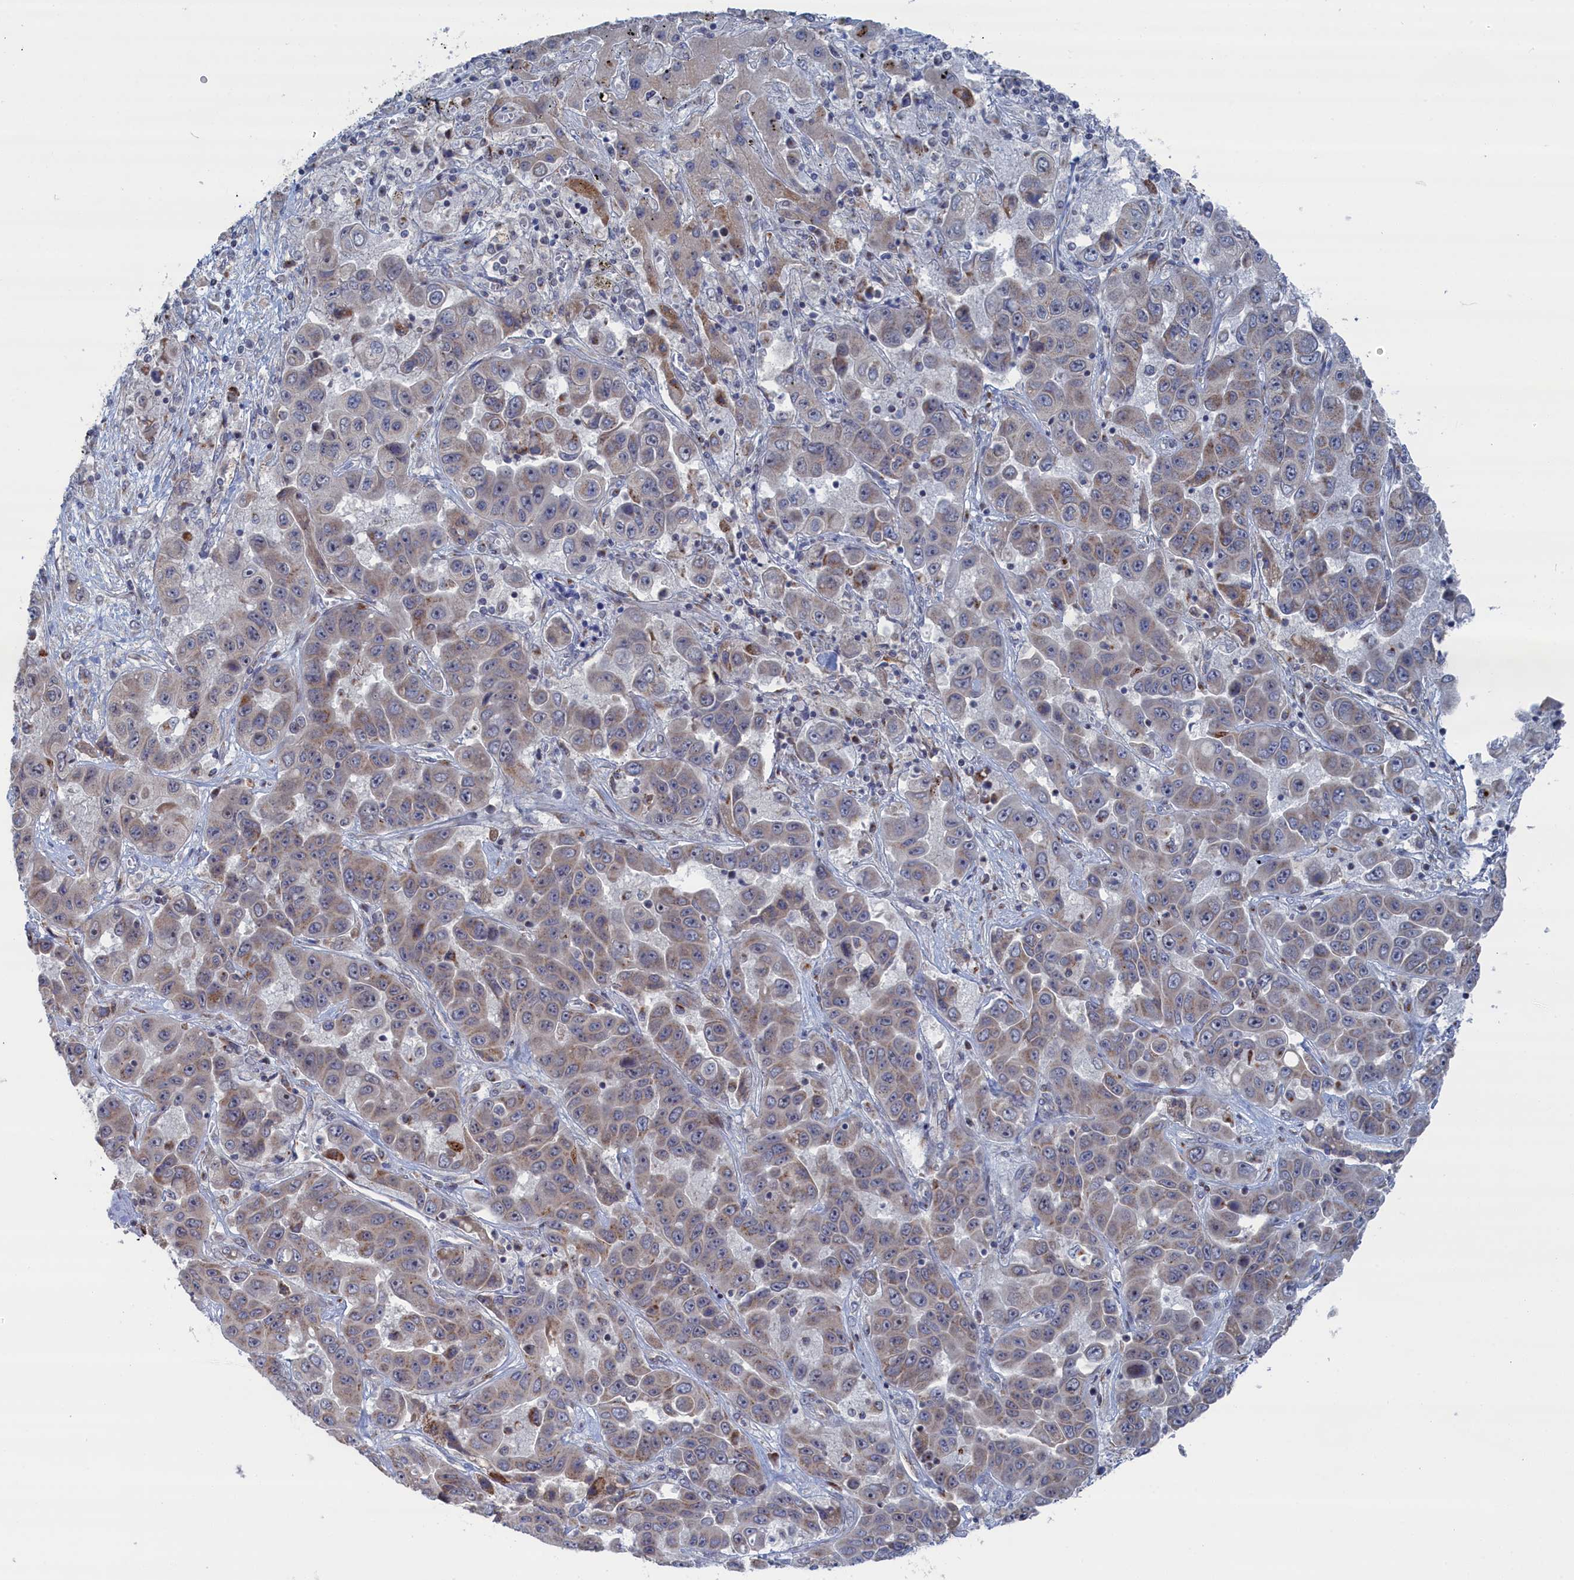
{"staining": {"intensity": "moderate", "quantity": "<25%", "location": "cytoplasmic/membranous"}, "tissue": "liver cancer", "cell_type": "Tumor cells", "image_type": "cancer", "snomed": [{"axis": "morphology", "description": "Cholangiocarcinoma"}, {"axis": "topography", "description": "Liver"}], "caption": "Liver cancer (cholangiocarcinoma) was stained to show a protein in brown. There is low levels of moderate cytoplasmic/membranous staining in about <25% of tumor cells.", "gene": "IRX1", "patient": {"sex": "female", "age": 52}}